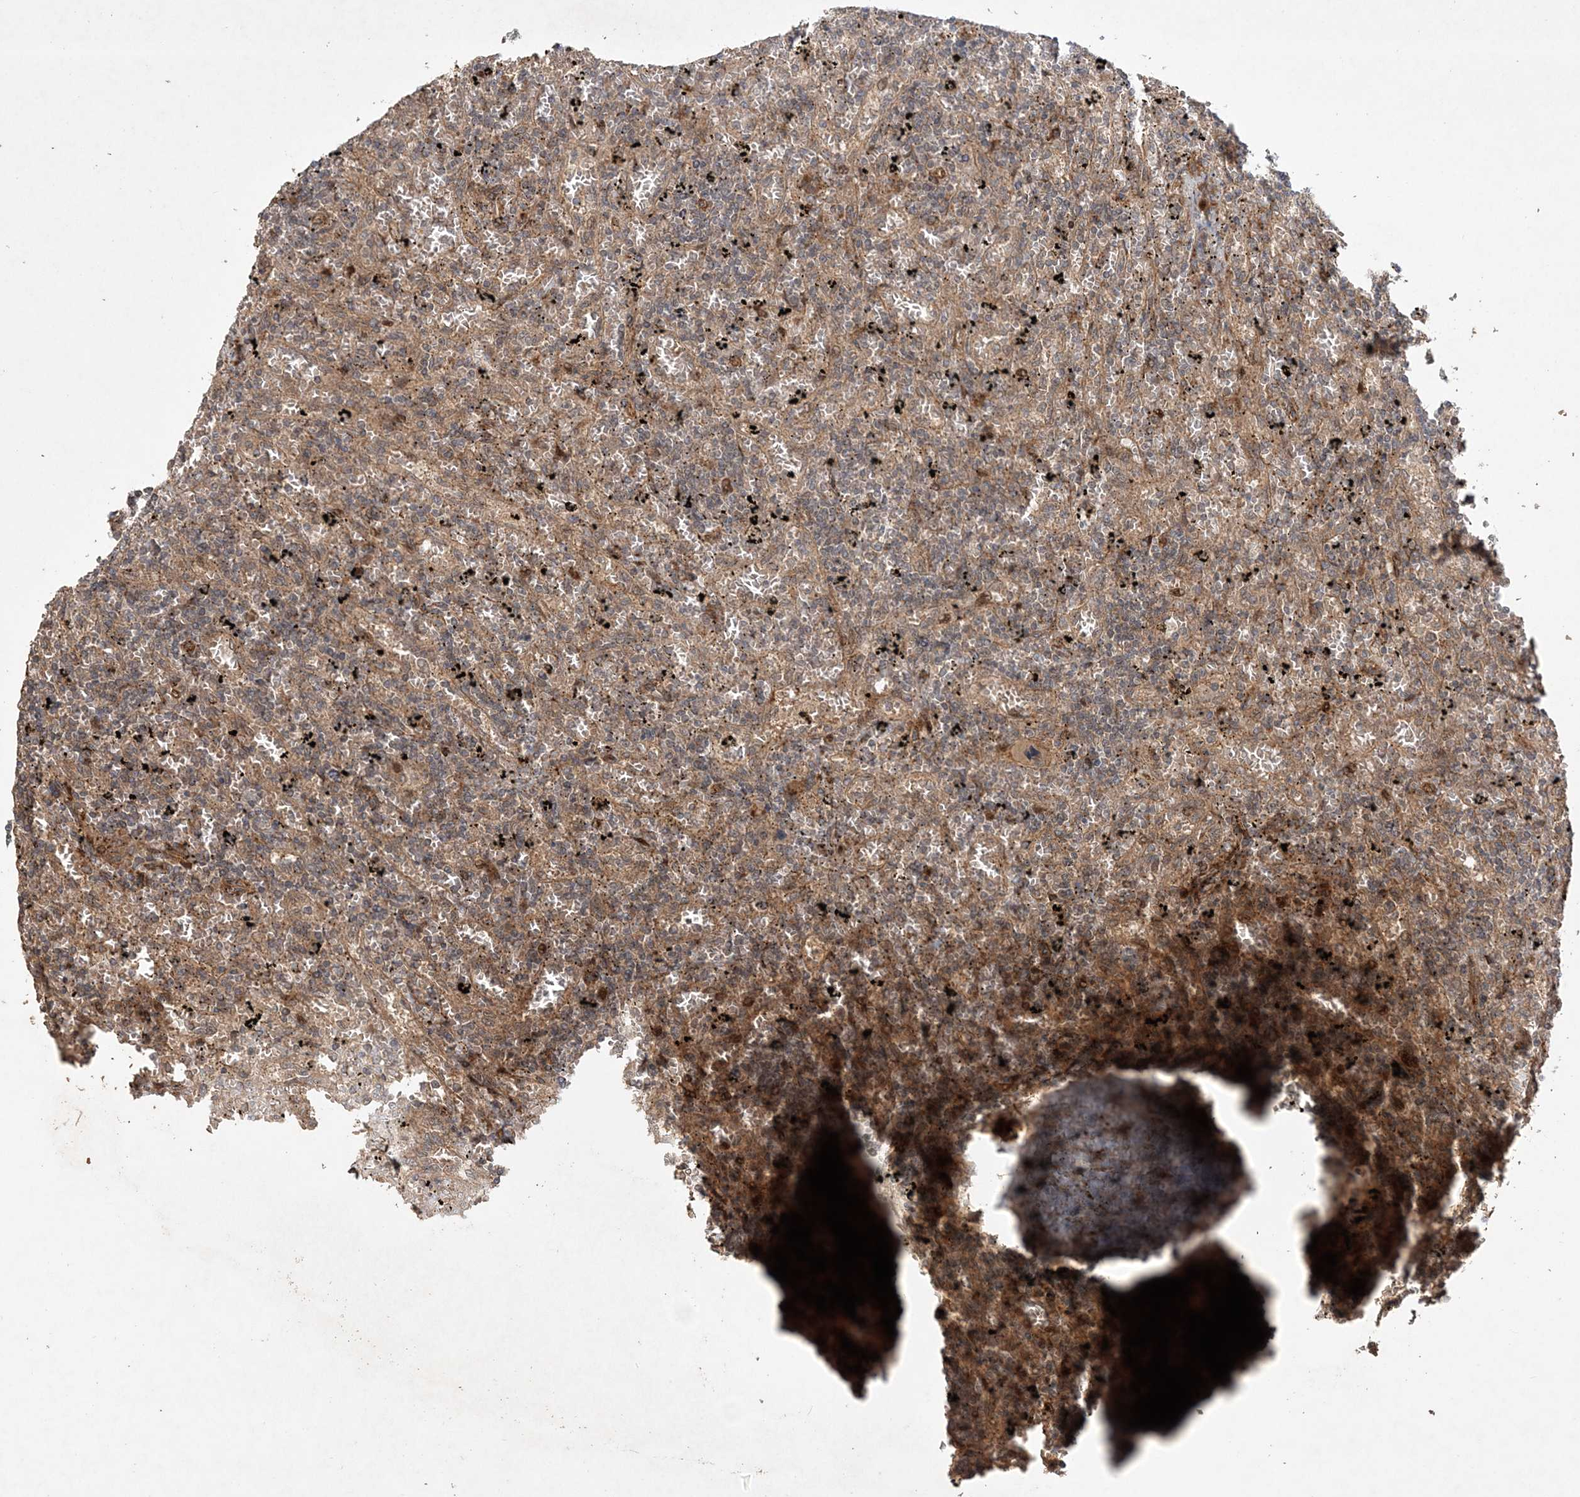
{"staining": {"intensity": "weak", "quantity": "25%-75%", "location": "cytoplasmic/membranous"}, "tissue": "lymphoma", "cell_type": "Tumor cells", "image_type": "cancer", "snomed": [{"axis": "morphology", "description": "Malignant lymphoma, non-Hodgkin's type, Low grade"}, {"axis": "topography", "description": "Spleen"}], "caption": "IHC histopathology image of lymphoma stained for a protein (brown), which shows low levels of weak cytoplasmic/membranous expression in about 25%-75% of tumor cells.", "gene": "UBTD2", "patient": {"sex": "male", "age": 76}}